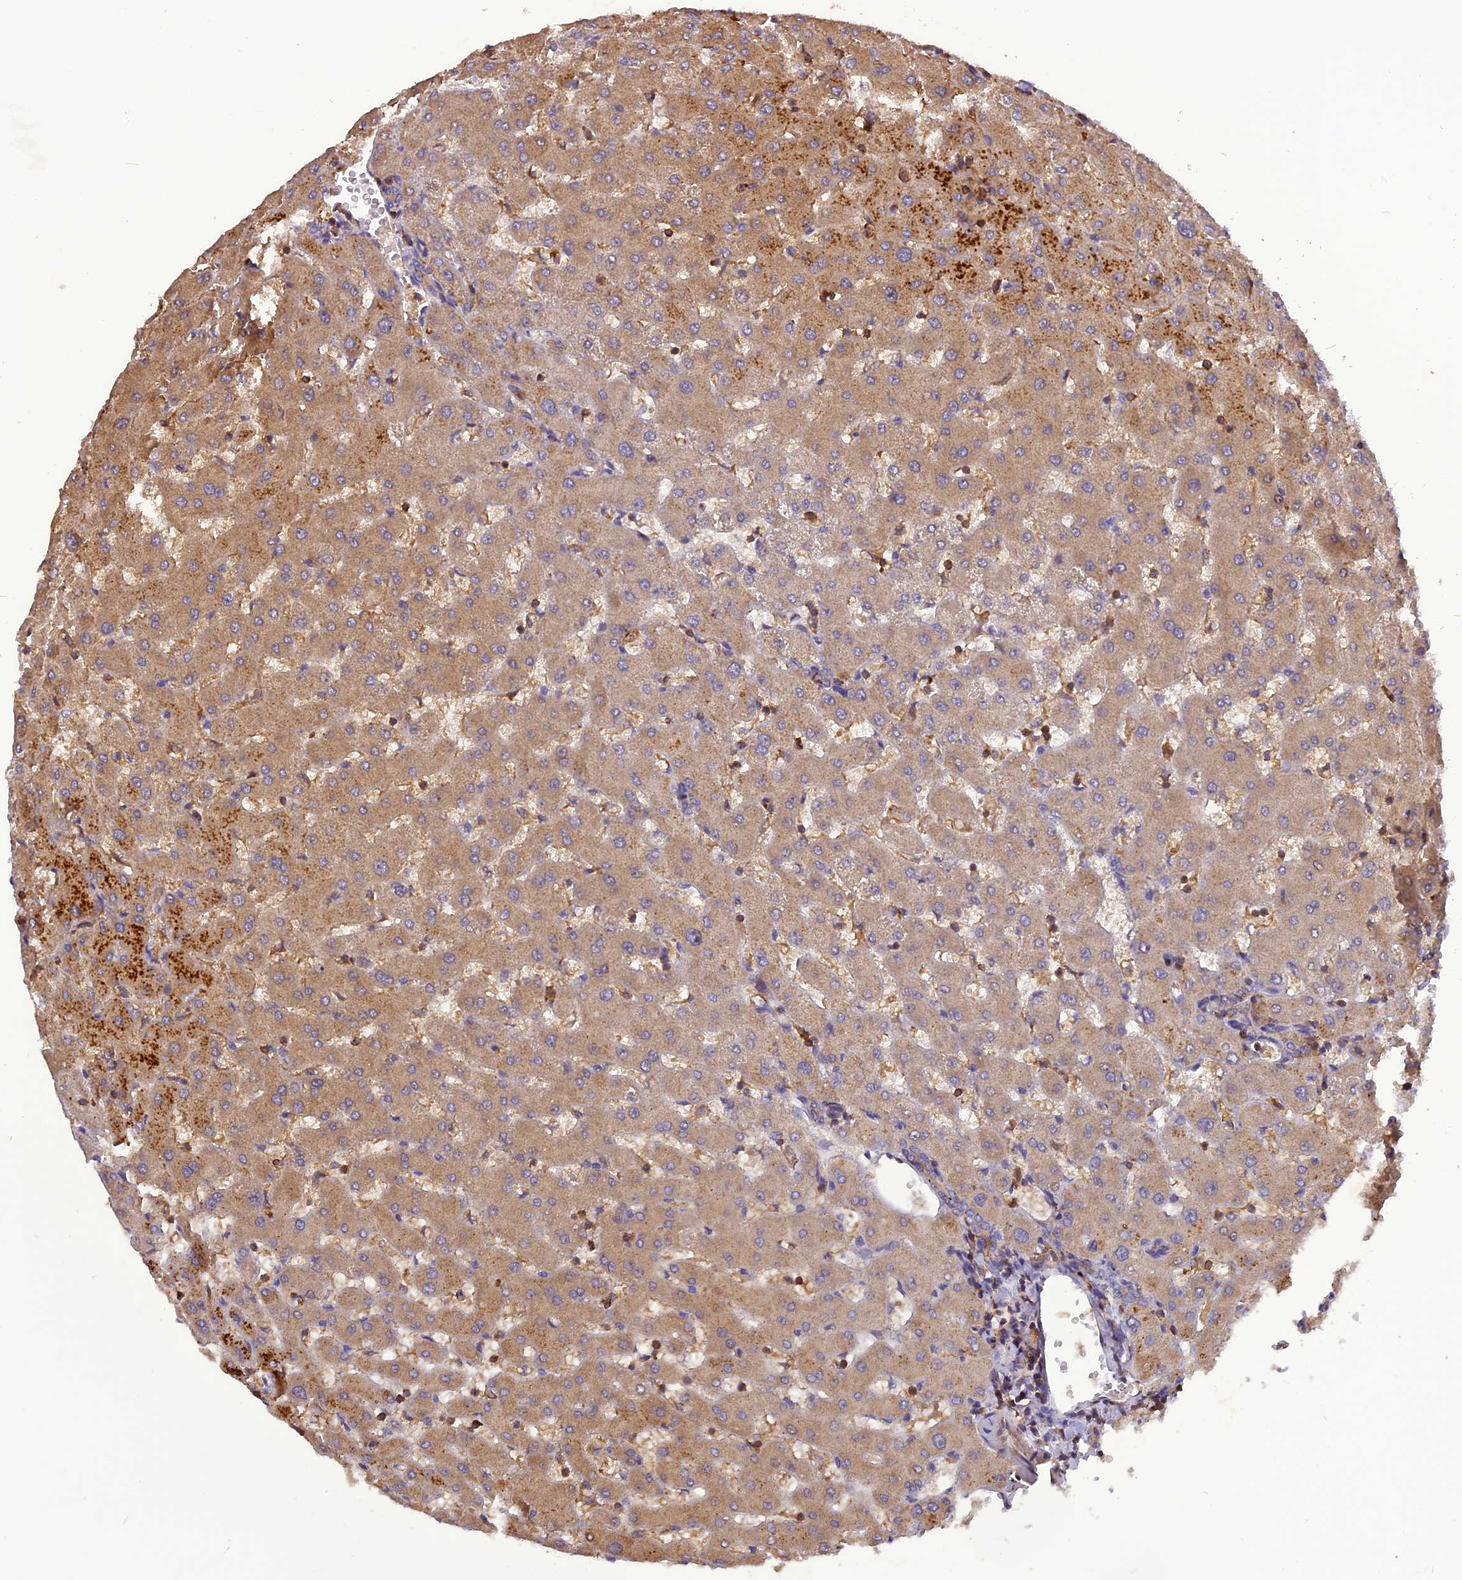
{"staining": {"intensity": "weak", "quantity": "25%-75%", "location": "cytoplasmic/membranous"}, "tissue": "liver", "cell_type": "Cholangiocytes", "image_type": "normal", "snomed": [{"axis": "morphology", "description": "Normal tissue, NOS"}, {"axis": "topography", "description": "Liver"}], "caption": "Liver was stained to show a protein in brown. There is low levels of weak cytoplasmic/membranous staining in approximately 25%-75% of cholangiocytes. (DAB IHC, brown staining for protein, blue staining for nuclei).", "gene": "STOML1", "patient": {"sex": "female", "age": 63}}